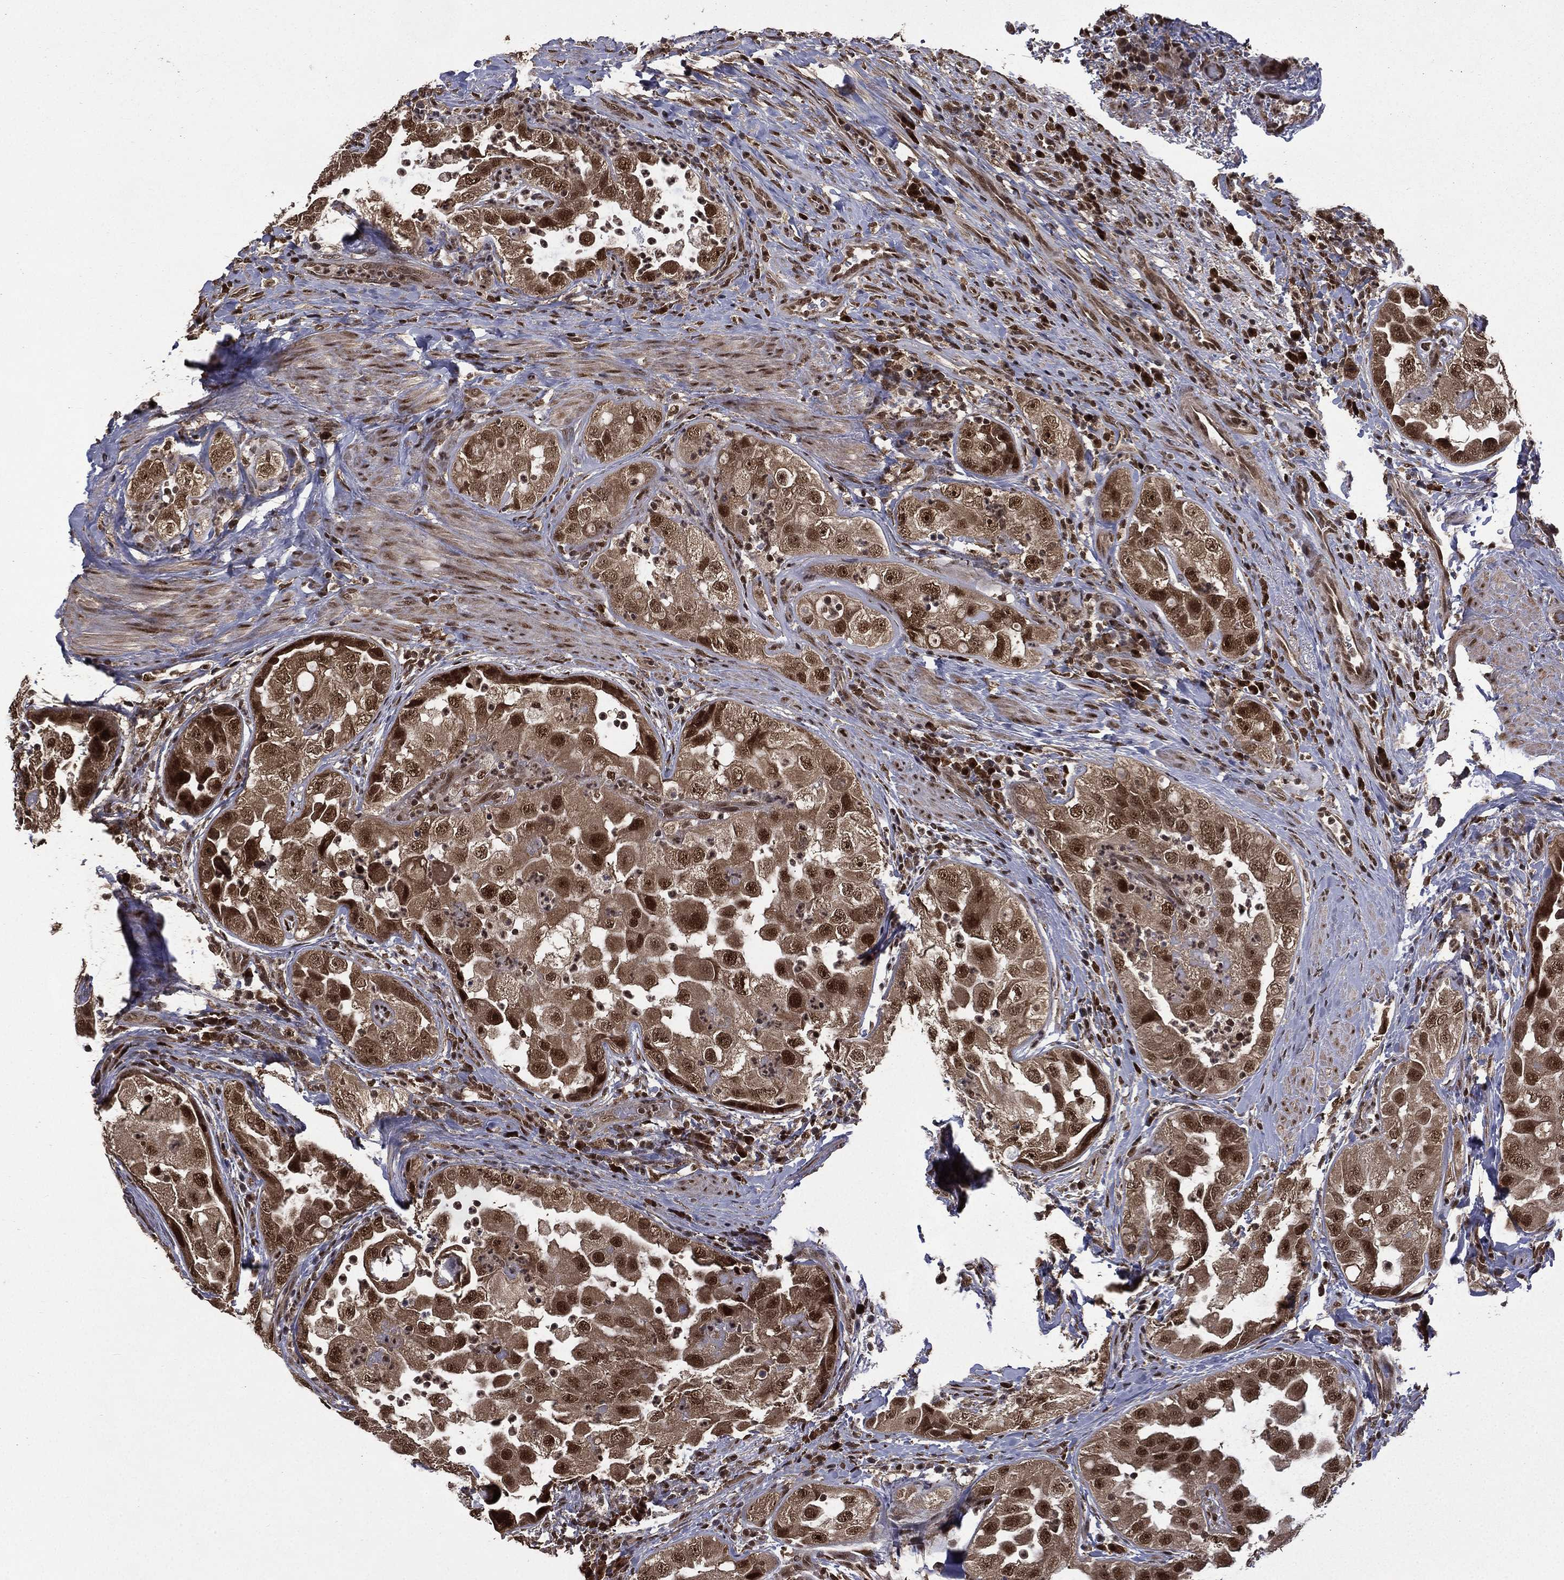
{"staining": {"intensity": "strong", "quantity": "25%-75%", "location": "nuclear"}, "tissue": "urothelial cancer", "cell_type": "Tumor cells", "image_type": "cancer", "snomed": [{"axis": "morphology", "description": "Urothelial carcinoma, High grade"}, {"axis": "topography", "description": "Urinary bladder"}], "caption": "Urothelial cancer tissue exhibits strong nuclear expression in about 25%-75% of tumor cells", "gene": "JMJD6", "patient": {"sex": "female", "age": 41}}